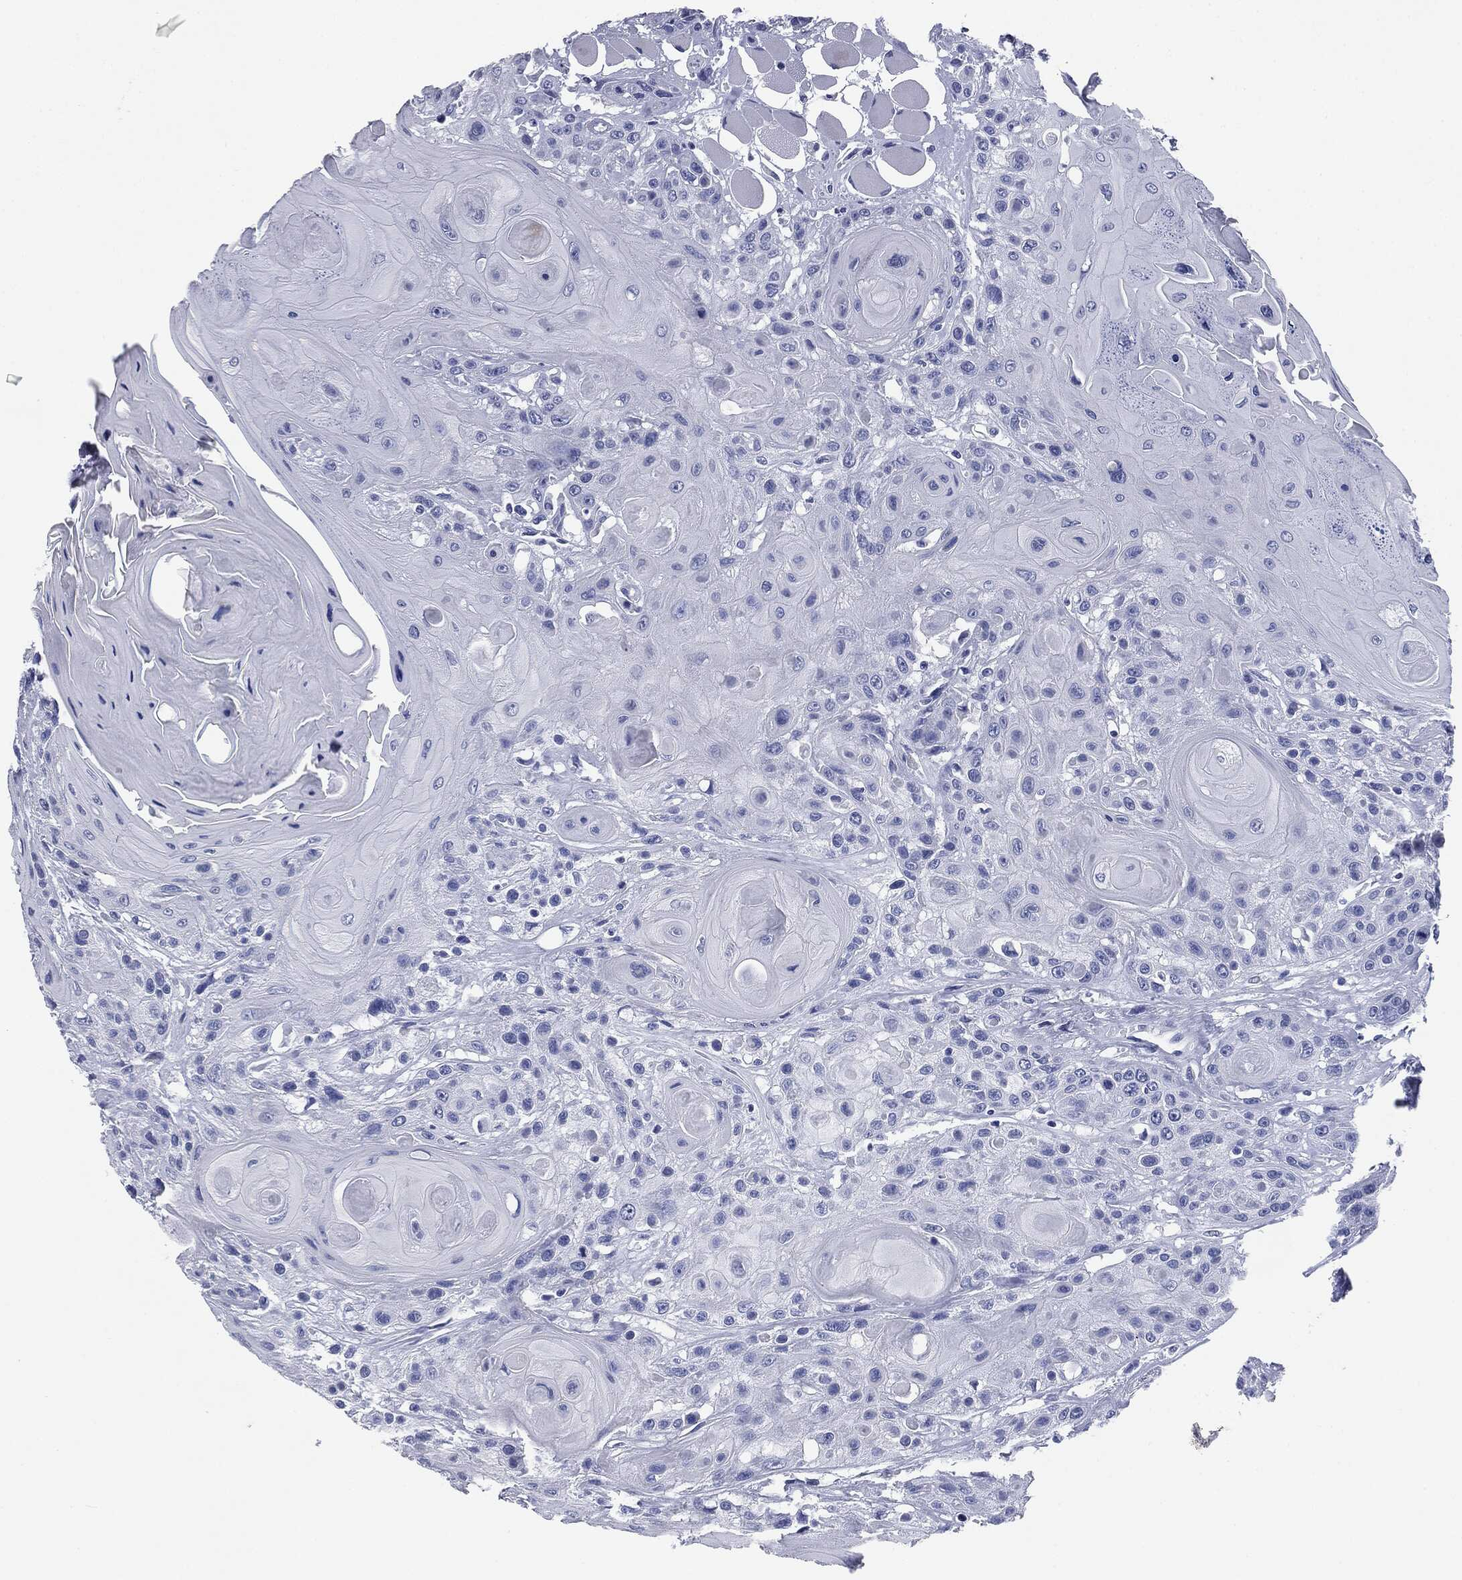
{"staining": {"intensity": "negative", "quantity": "none", "location": "none"}, "tissue": "head and neck cancer", "cell_type": "Tumor cells", "image_type": "cancer", "snomed": [{"axis": "morphology", "description": "Squamous cell carcinoma, NOS"}, {"axis": "topography", "description": "Head-Neck"}], "caption": "High power microscopy micrograph of an immunohistochemistry (IHC) histopathology image of head and neck squamous cell carcinoma, revealing no significant positivity in tumor cells.", "gene": "ATP2A1", "patient": {"sex": "female", "age": 59}}